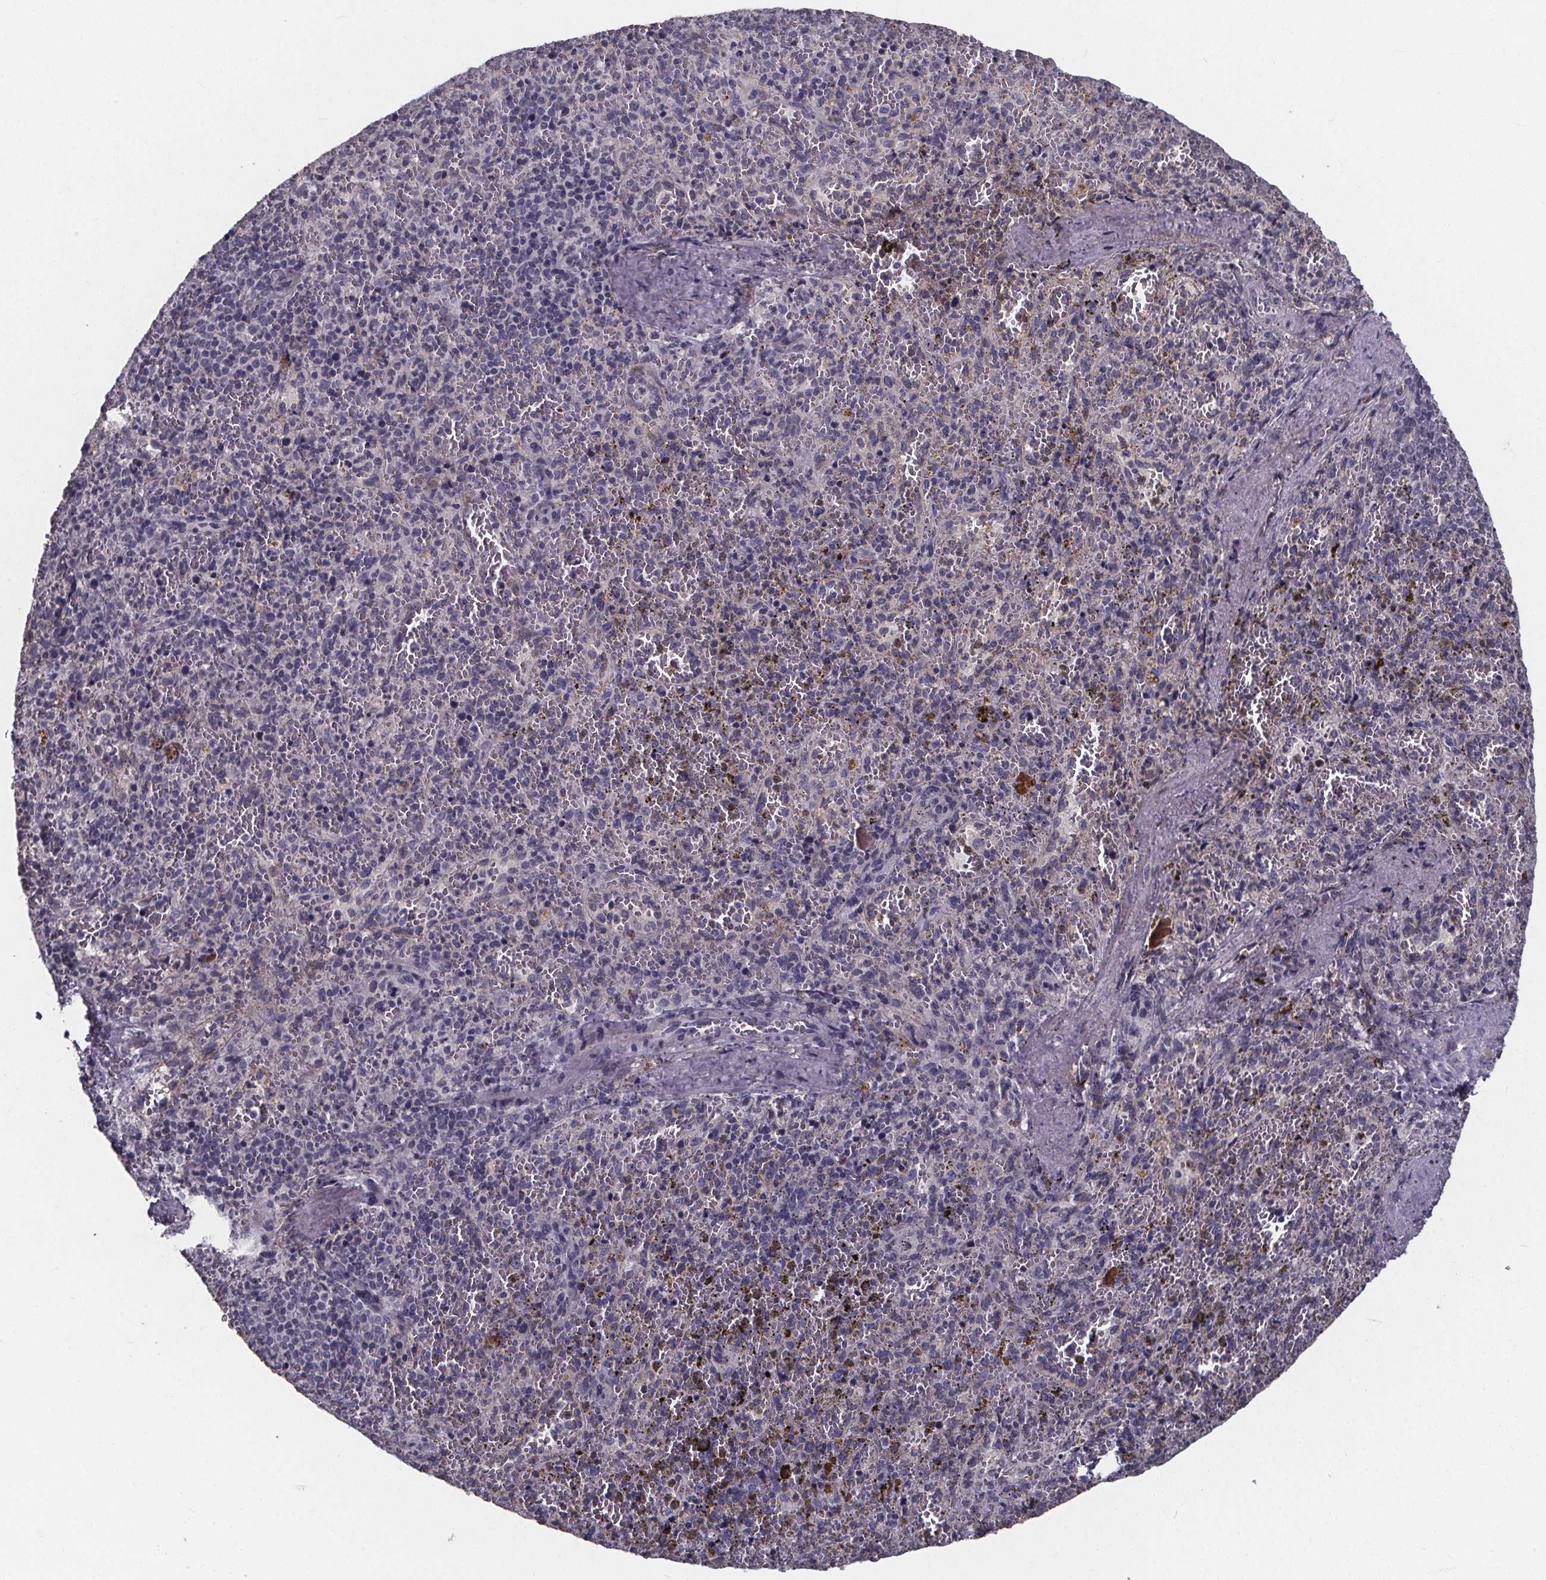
{"staining": {"intensity": "negative", "quantity": "none", "location": "none"}, "tissue": "spleen", "cell_type": "Cells in red pulp", "image_type": "normal", "snomed": [{"axis": "morphology", "description": "Normal tissue, NOS"}, {"axis": "topography", "description": "Spleen"}], "caption": "High power microscopy histopathology image of an immunohistochemistry (IHC) image of unremarkable spleen, revealing no significant positivity in cells in red pulp. Nuclei are stained in blue.", "gene": "AGT", "patient": {"sex": "female", "age": 50}}